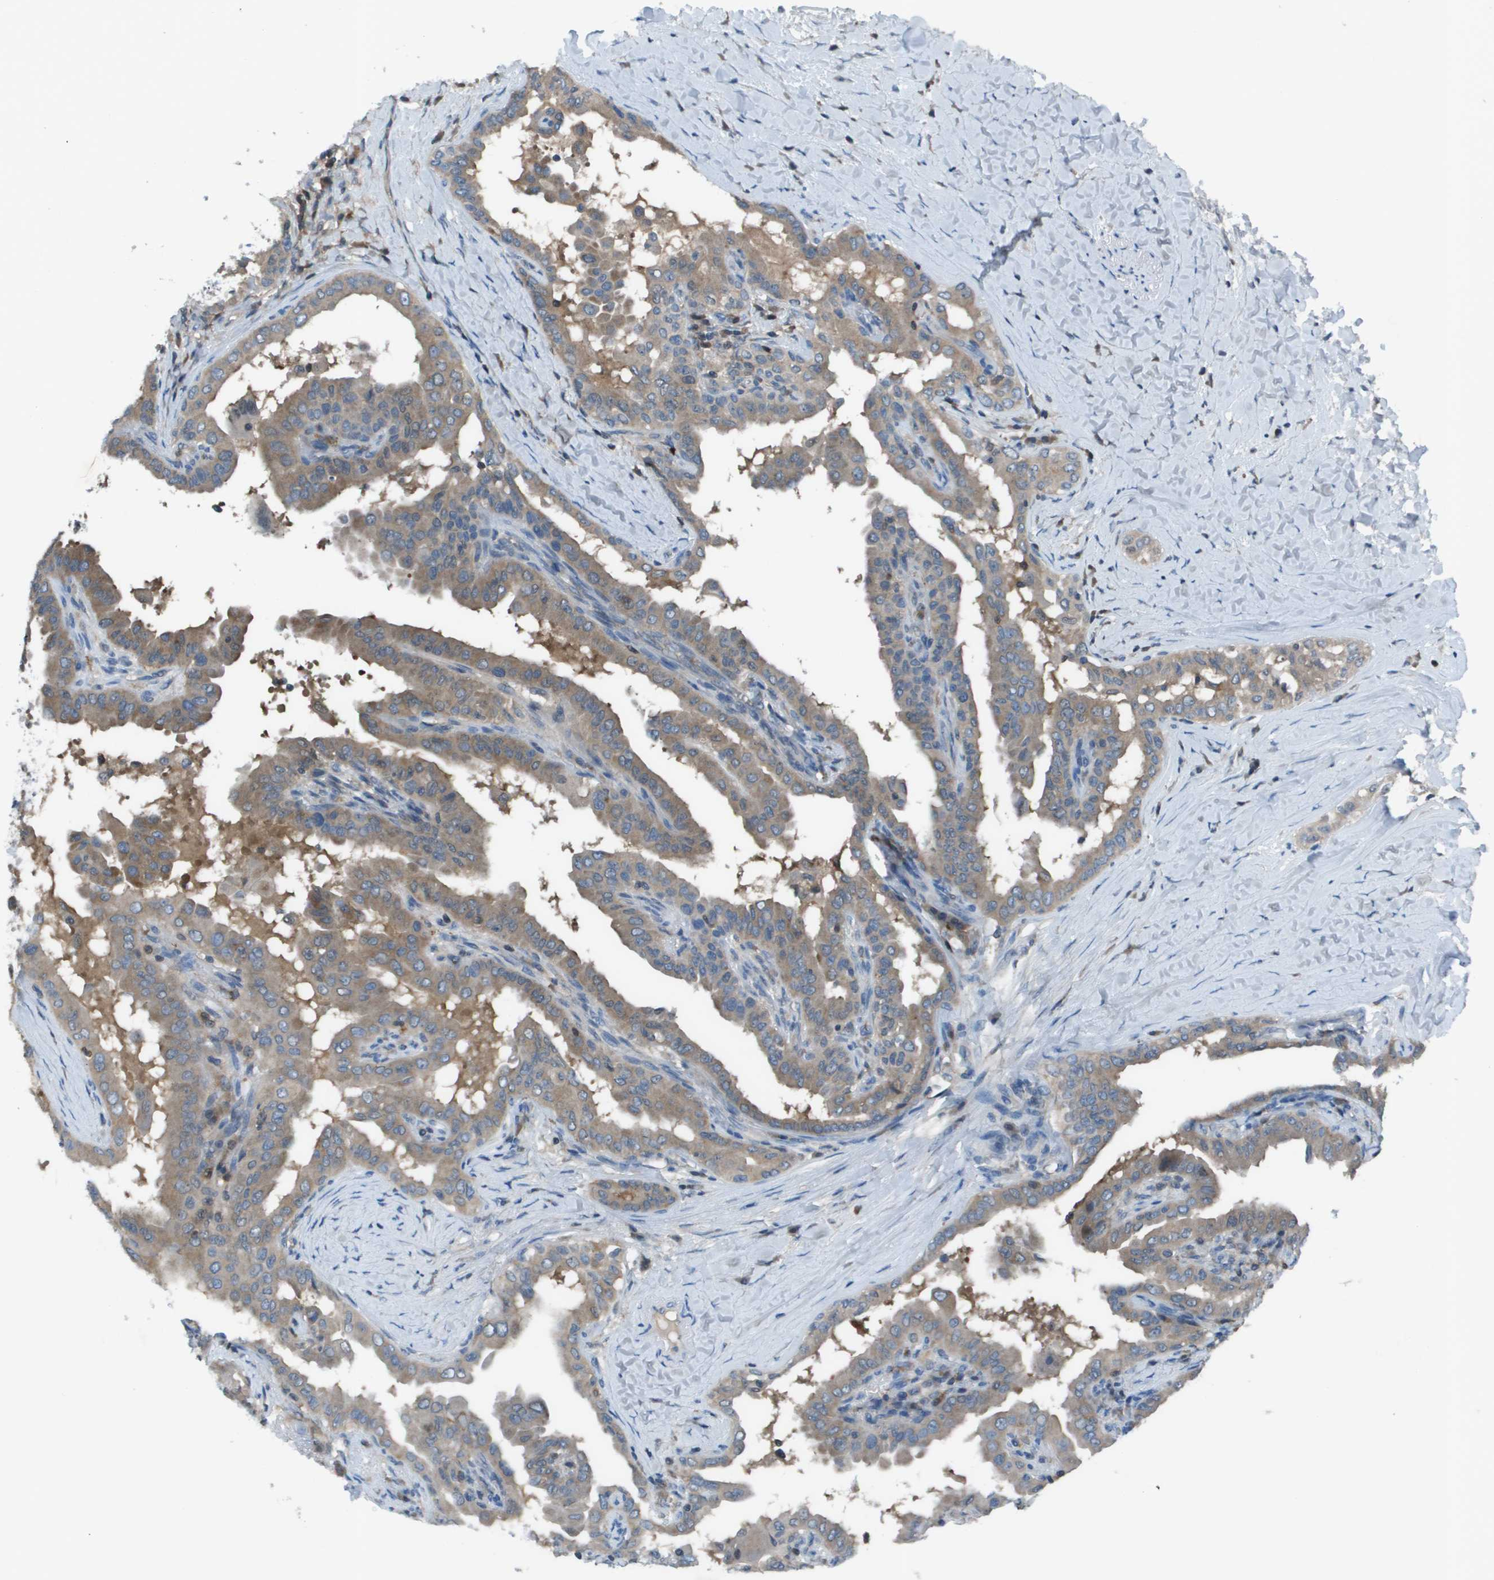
{"staining": {"intensity": "moderate", "quantity": ">75%", "location": "cytoplasmic/membranous"}, "tissue": "thyroid cancer", "cell_type": "Tumor cells", "image_type": "cancer", "snomed": [{"axis": "morphology", "description": "Papillary adenocarcinoma, NOS"}, {"axis": "topography", "description": "Thyroid gland"}], "caption": "IHC of thyroid cancer (papillary adenocarcinoma) displays medium levels of moderate cytoplasmic/membranous staining in about >75% of tumor cells.", "gene": "CAMK4", "patient": {"sex": "male", "age": 33}}